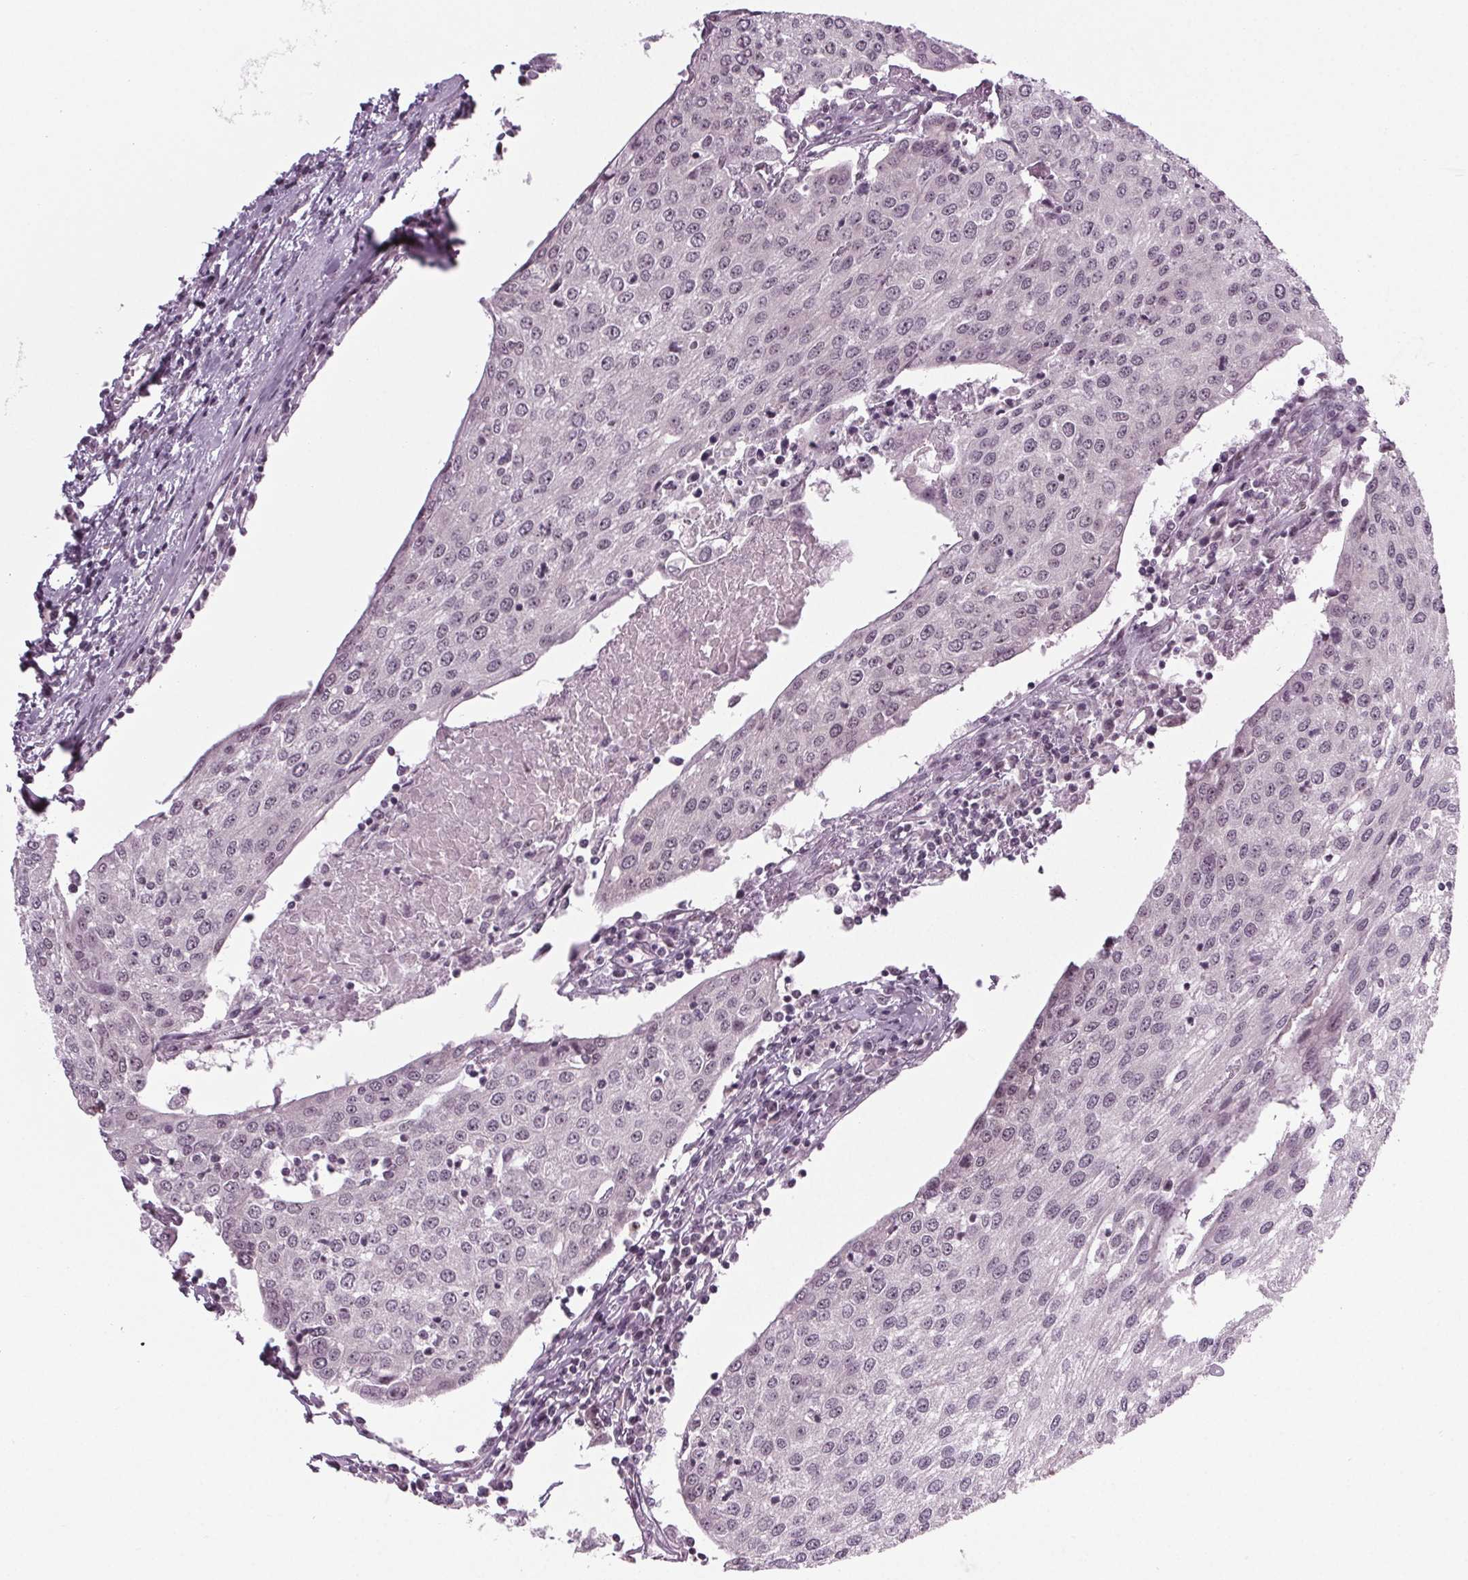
{"staining": {"intensity": "negative", "quantity": "none", "location": "none"}, "tissue": "urothelial cancer", "cell_type": "Tumor cells", "image_type": "cancer", "snomed": [{"axis": "morphology", "description": "Urothelial carcinoma, High grade"}, {"axis": "topography", "description": "Urinary bladder"}], "caption": "High-grade urothelial carcinoma was stained to show a protein in brown. There is no significant staining in tumor cells. (Immunohistochemistry (ihc), brightfield microscopy, high magnification).", "gene": "DDX41", "patient": {"sex": "female", "age": 85}}